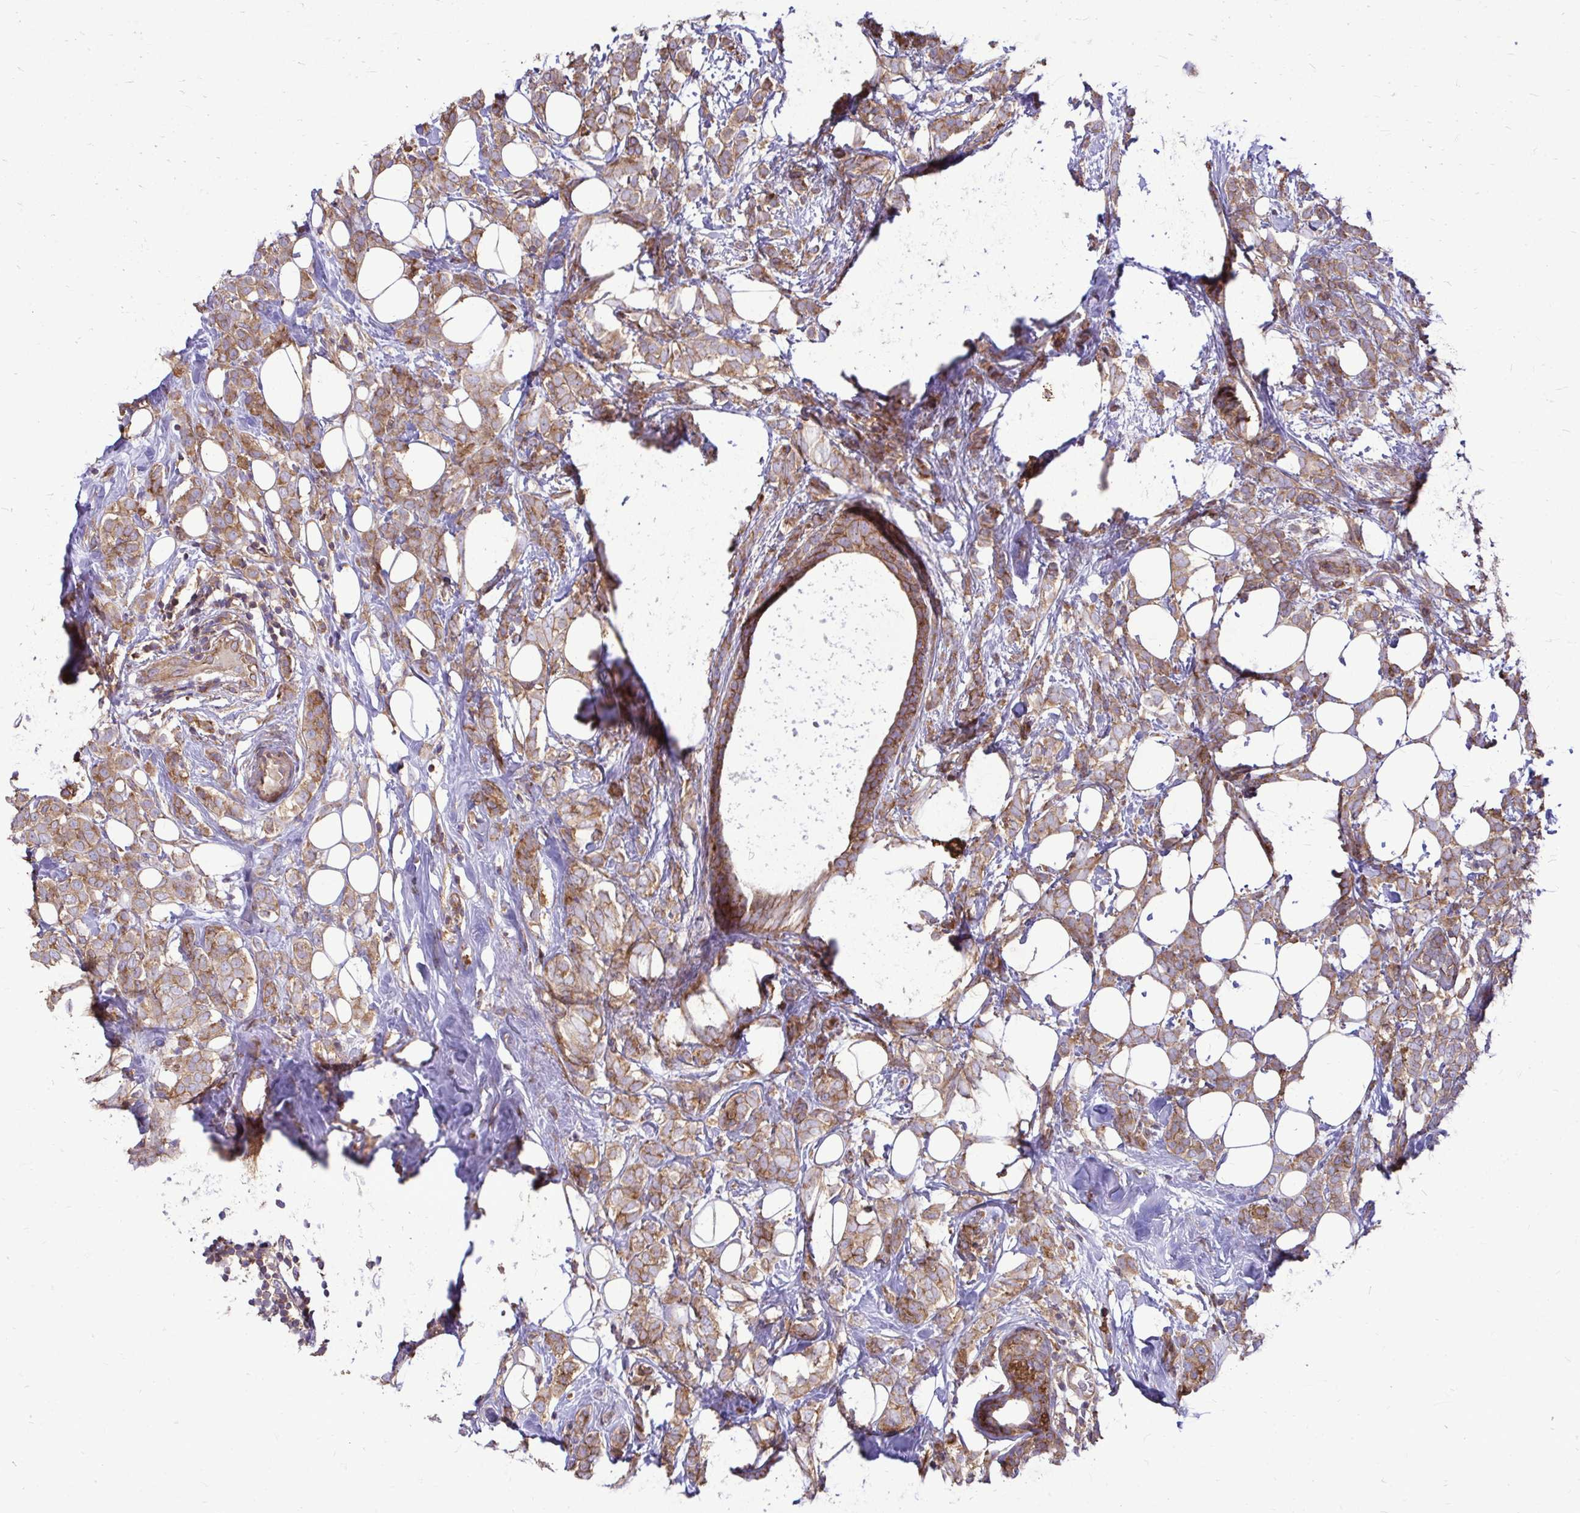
{"staining": {"intensity": "moderate", "quantity": ">75%", "location": "cytoplasmic/membranous"}, "tissue": "breast cancer", "cell_type": "Tumor cells", "image_type": "cancer", "snomed": [{"axis": "morphology", "description": "Lobular carcinoma"}, {"axis": "topography", "description": "Breast"}], "caption": "This is an image of immunohistochemistry staining of breast cancer (lobular carcinoma), which shows moderate positivity in the cytoplasmic/membranous of tumor cells.", "gene": "FMR1", "patient": {"sex": "female", "age": 49}}